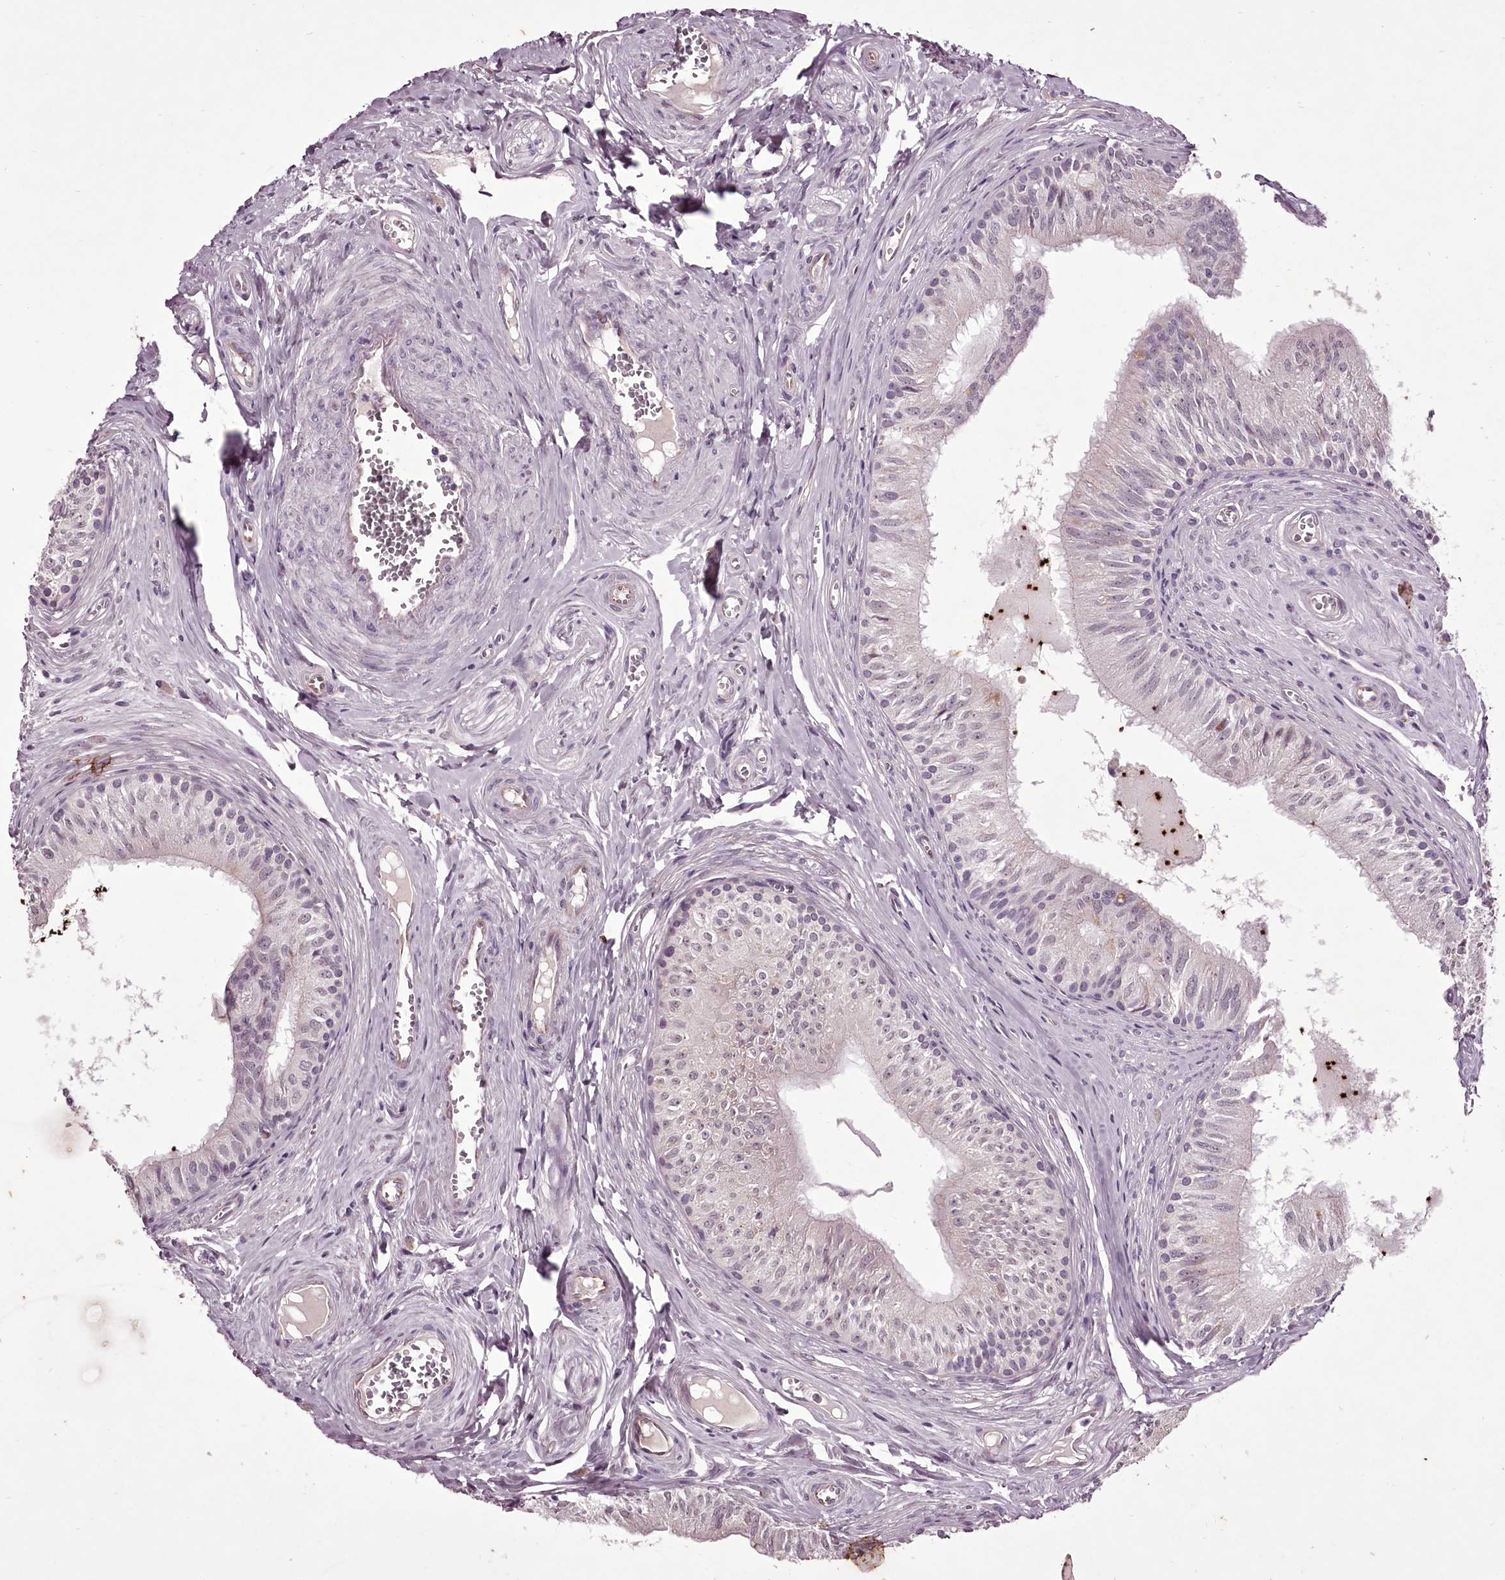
{"staining": {"intensity": "negative", "quantity": "none", "location": "none"}, "tissue": "epididymis", "cell_type": "Glandular cells", "image_type": "normal", "snomed": [{"axis": "morphology", "description": "Normal tissue, NOS"}, {"axis": "topography", "description": "Epididymis"}], "caption": "Micrograph shows no protein staining in glandular cells of benign epididymis. (DAB (3,3'-diaminobenzidine) immunohistochemistry (IHC), high magnification).", "gene": "C1orf56", "patient": {"sex": "male", "age": 46}}